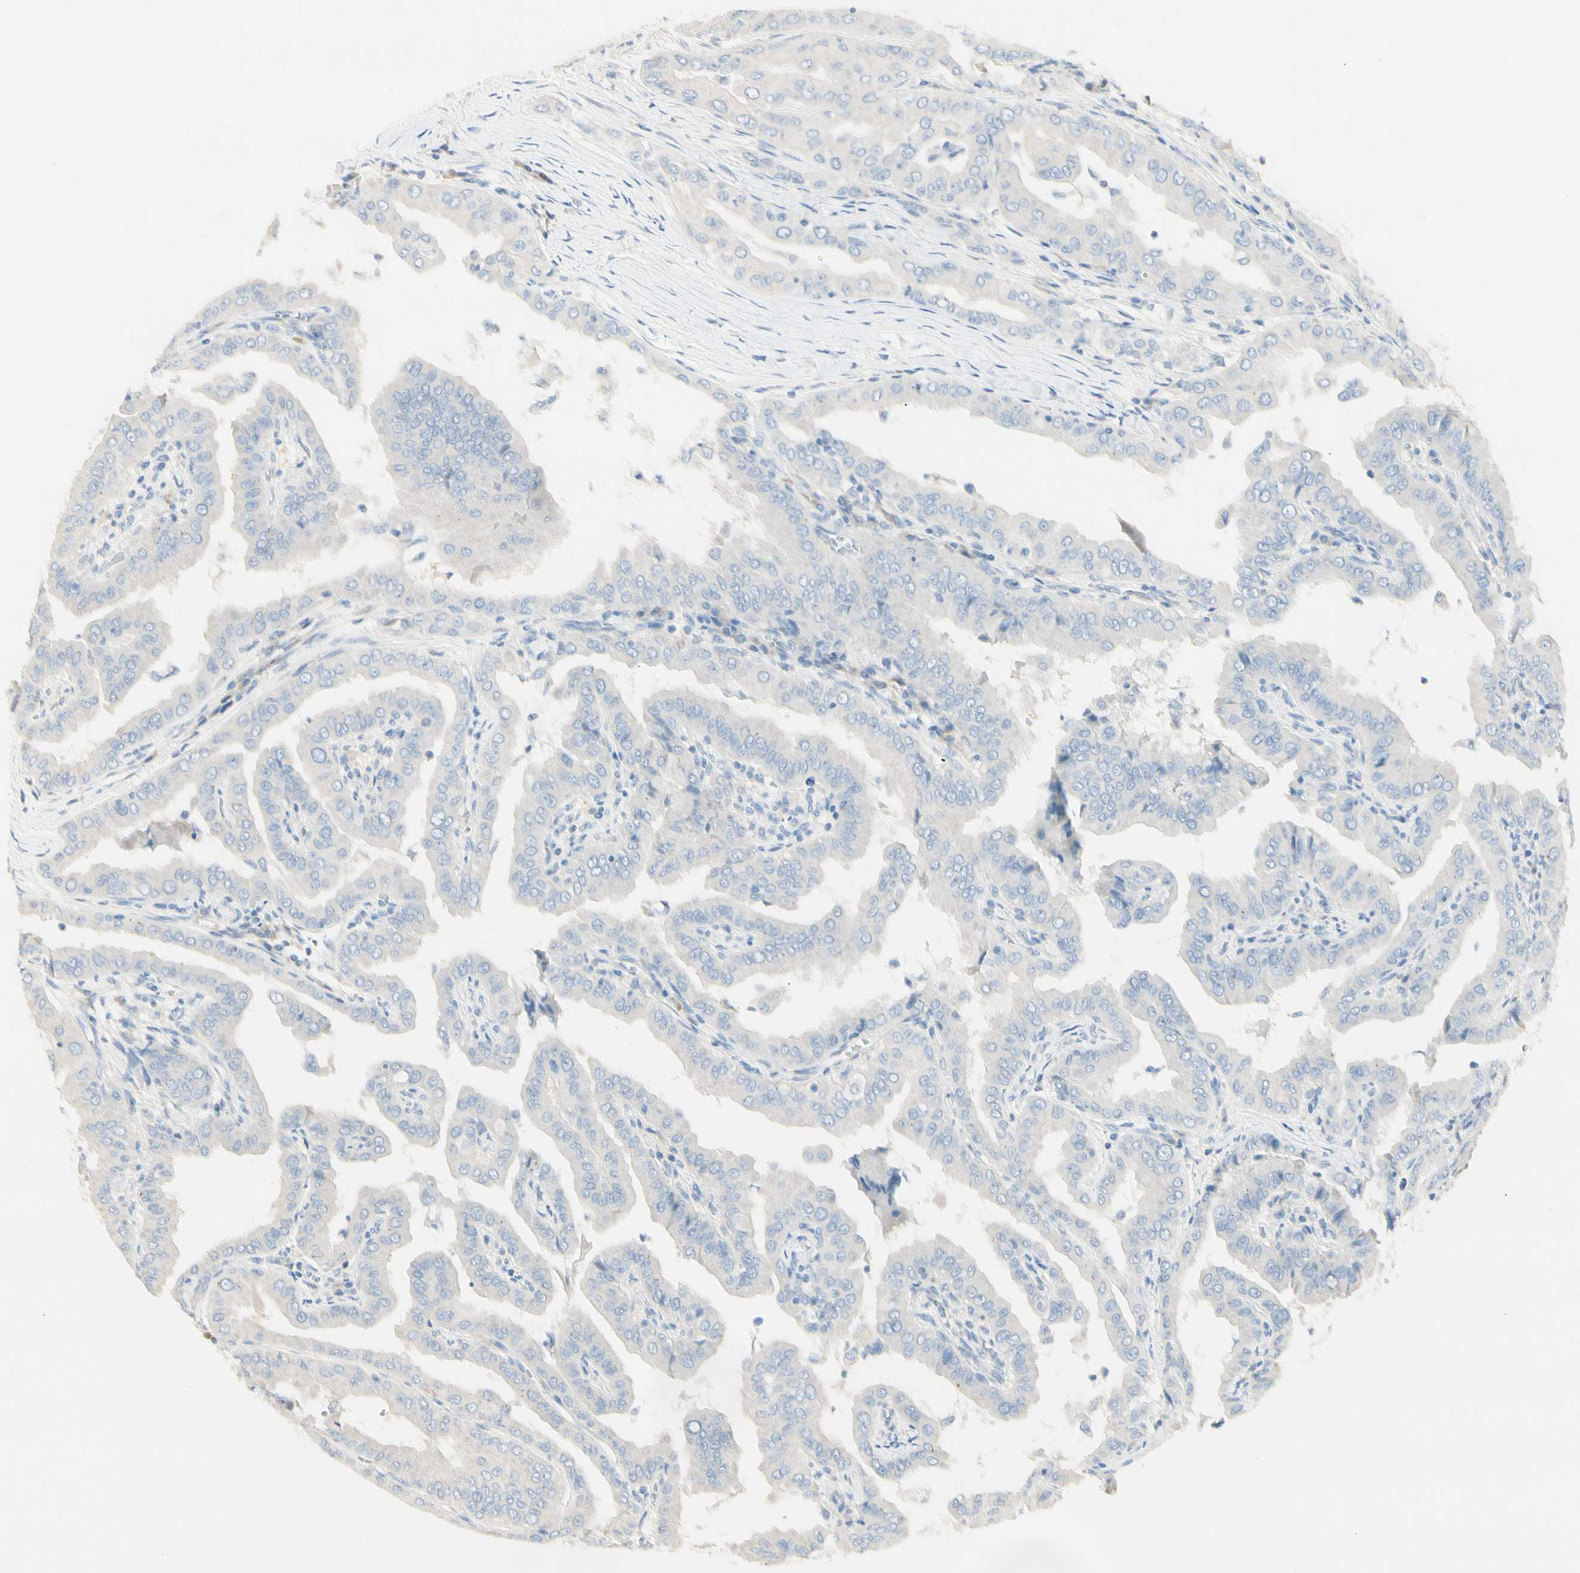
{"staining": {"intensity": "negative", "quantity": "none", "location": "none"}, "tissue": "thyroid cancer", "cell_type": "Tumor cells", "image_type": "cancer", "snomed": [{"axis": "morphology", "description": "Papillary adenocarcinoma, NOS"}, {"axis": "topography", "description": "Thyroid gland"}], "caption": "The image displays no significant staining in tumor cells of papillary adenocarcinoma (thyroid).", "gene": "ALDH18A1", "patient": {"sex": "male", "age": 33}}